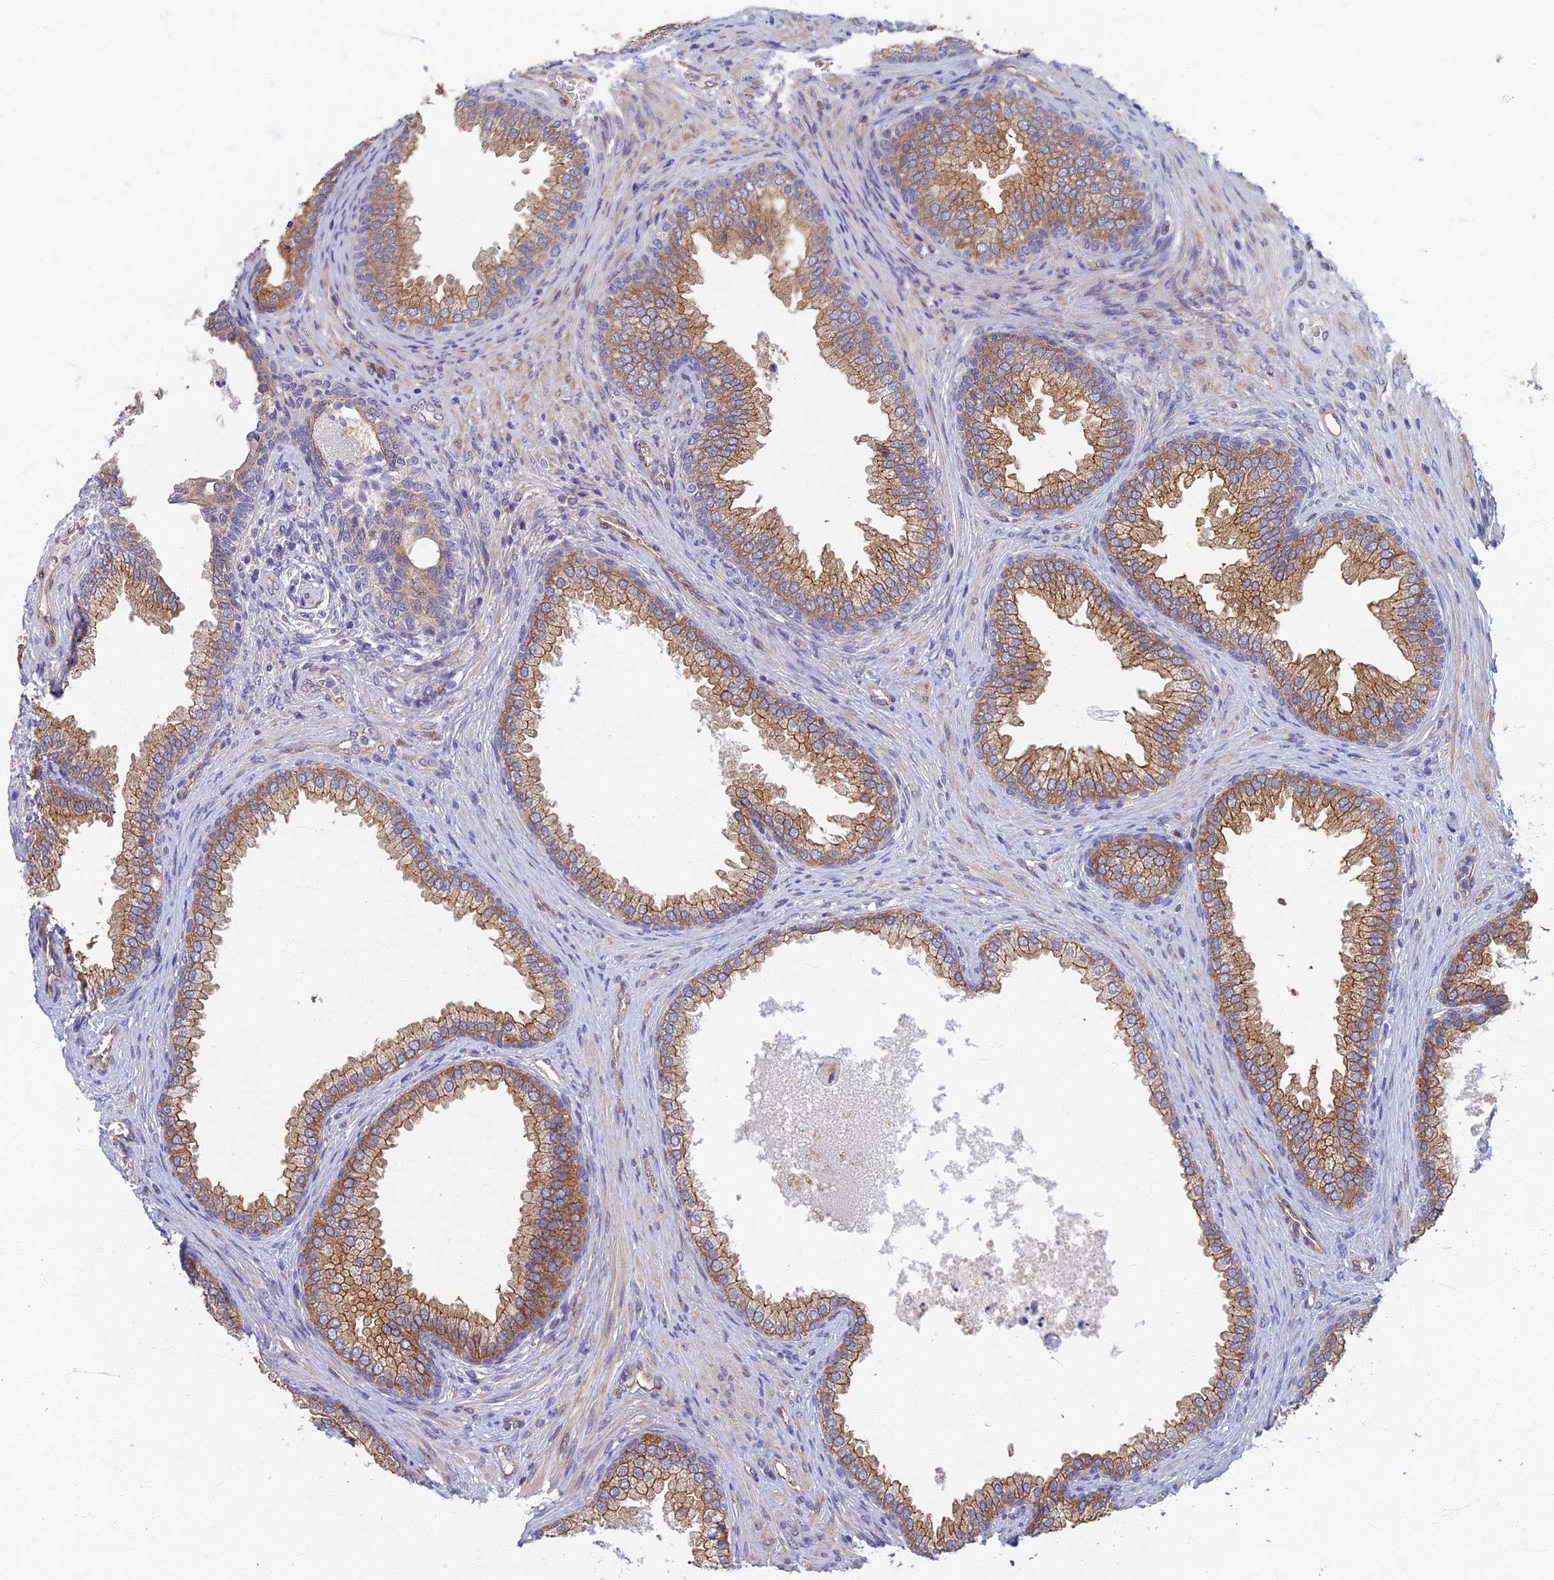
{"staining": {"intensity": "moderate", "quantity": ">75%", "location": "cytoplasmic/membranous"}, "tissue": "prostate", "cell_type": "Glandular cells", "image_type": "normal", "snomed": [{"axis": "morphology", "description": "Normal tissue, NOS"}, {"axis": "topography", "description": "Prostate"}], "caption": "Protein staining of normal prostate exhibits moderate cytoplasmic/membranous staining in approximately >75% of glandular cells.", "gene": "RHBDL2", "patient": {"sex": "male", "age": 76}}